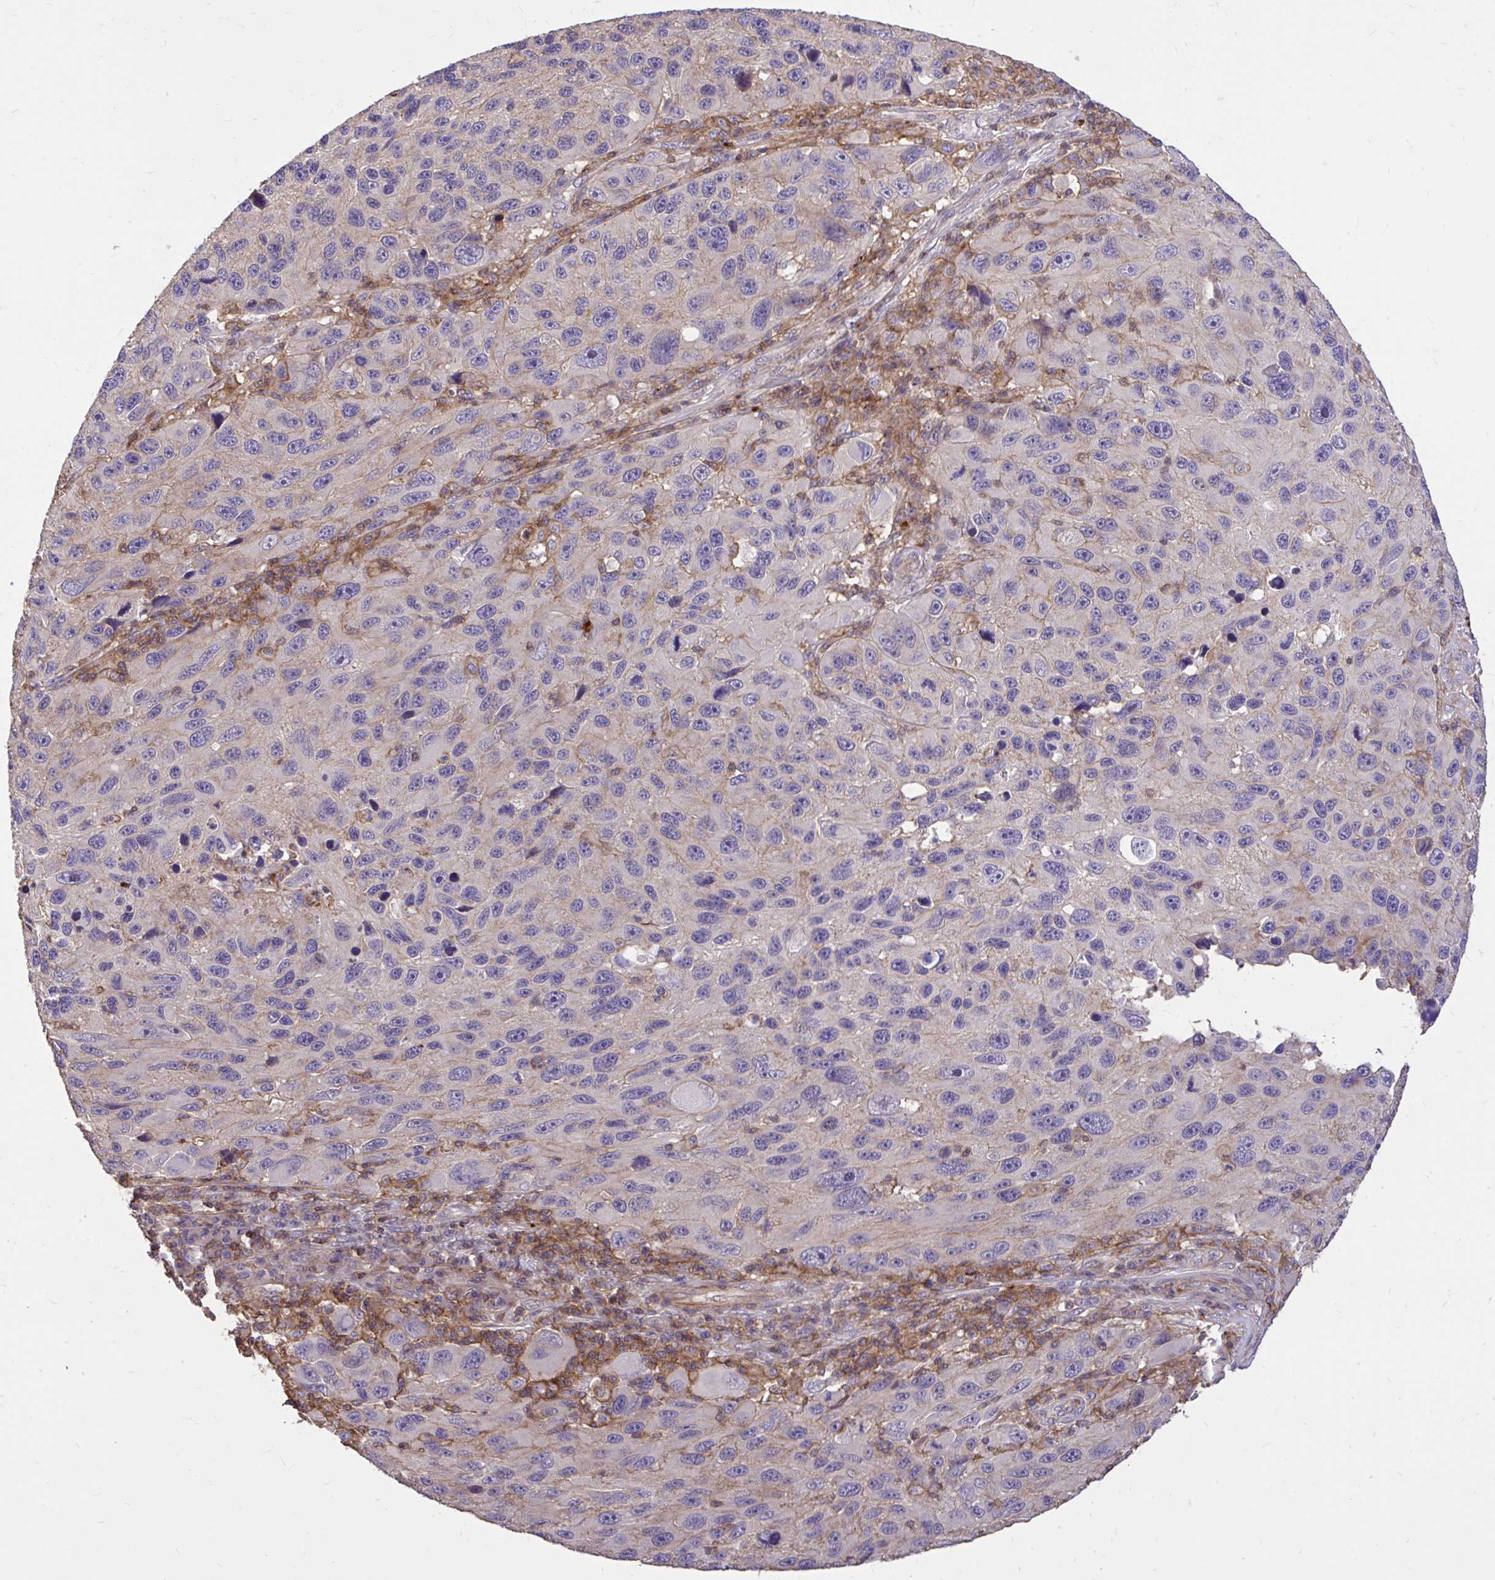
{"staining": {"intensity": "negative", "quantity": "none", "location": "none"}, "tissue": "melanoma", "cell_type": "Tumor cells", "image_type": "cancer", "snomed": [{"axis": "morphology", "description": "Malignant melanoma, NOS"}, {"axis": "topography", "description": "Skin"}], "caption": "This is a photomicrograph of IHC staining of melanoma, which shows no positivity in tumor cells. (DAB IHC, high magnification).", "gene": "IGFL2", "patient": {"sex": "male", "age": 53}}